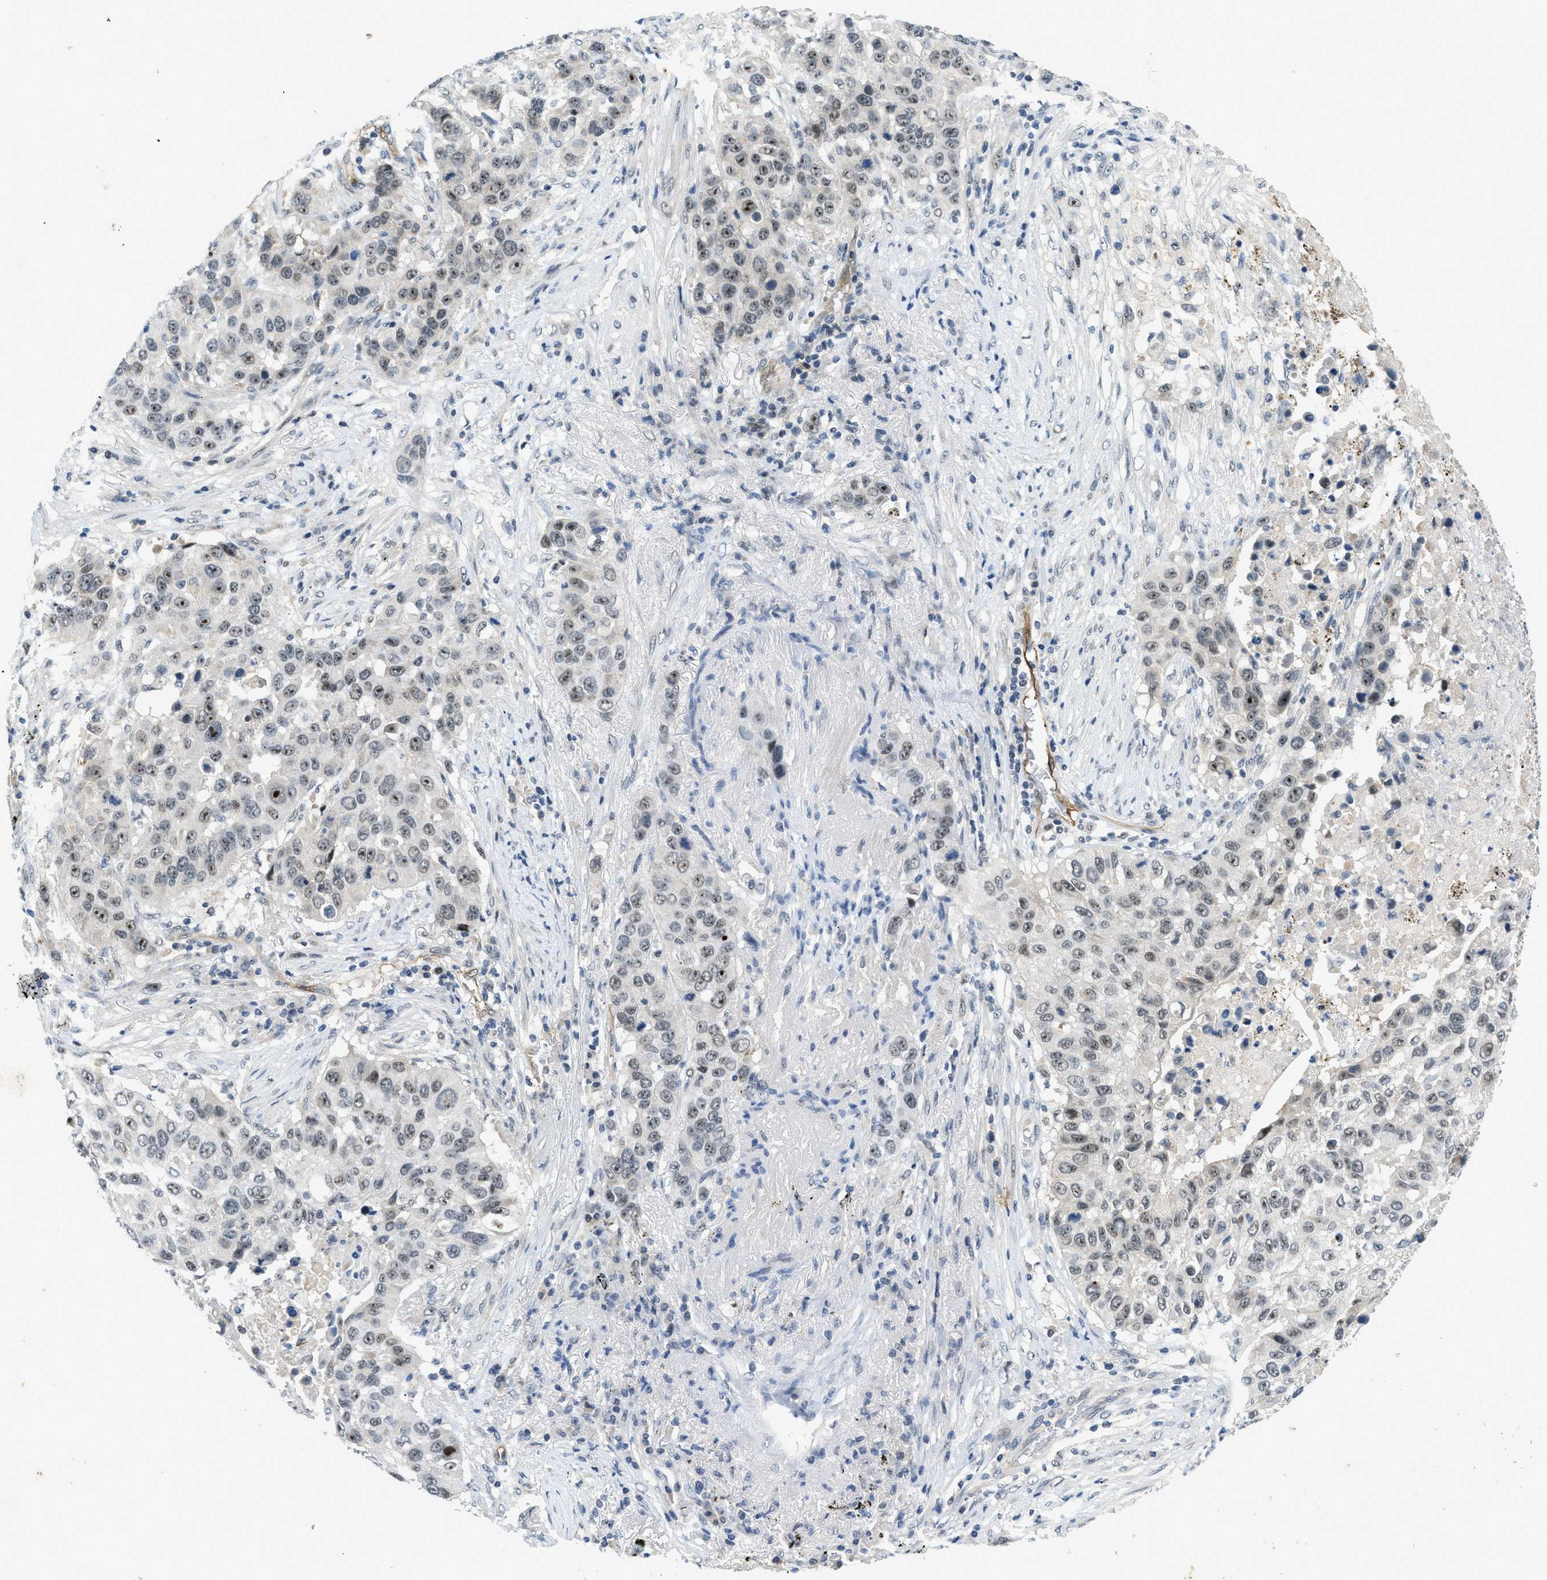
{"staining": {"intensity": "moderate", "quantity": "25%-75%", "location": "nuclear"}, "tissue": "lung cancer", "cell_type": "Tumor cells", "image_type": "cancer", "snomed": [{"axis": "morphology", "description": "Squamous cell carcinoma, NOS"}, {"axis": "topography", "description": "Lung"}], "caption": "Lung squamous cell carcinoma stained for a protein (brown) exhibits moderate nuclear positive expression in approximately 25%-75% of tumor cells.", "gene": "SLCO2A1", "patient": {"sex": "male", "age": 57}}